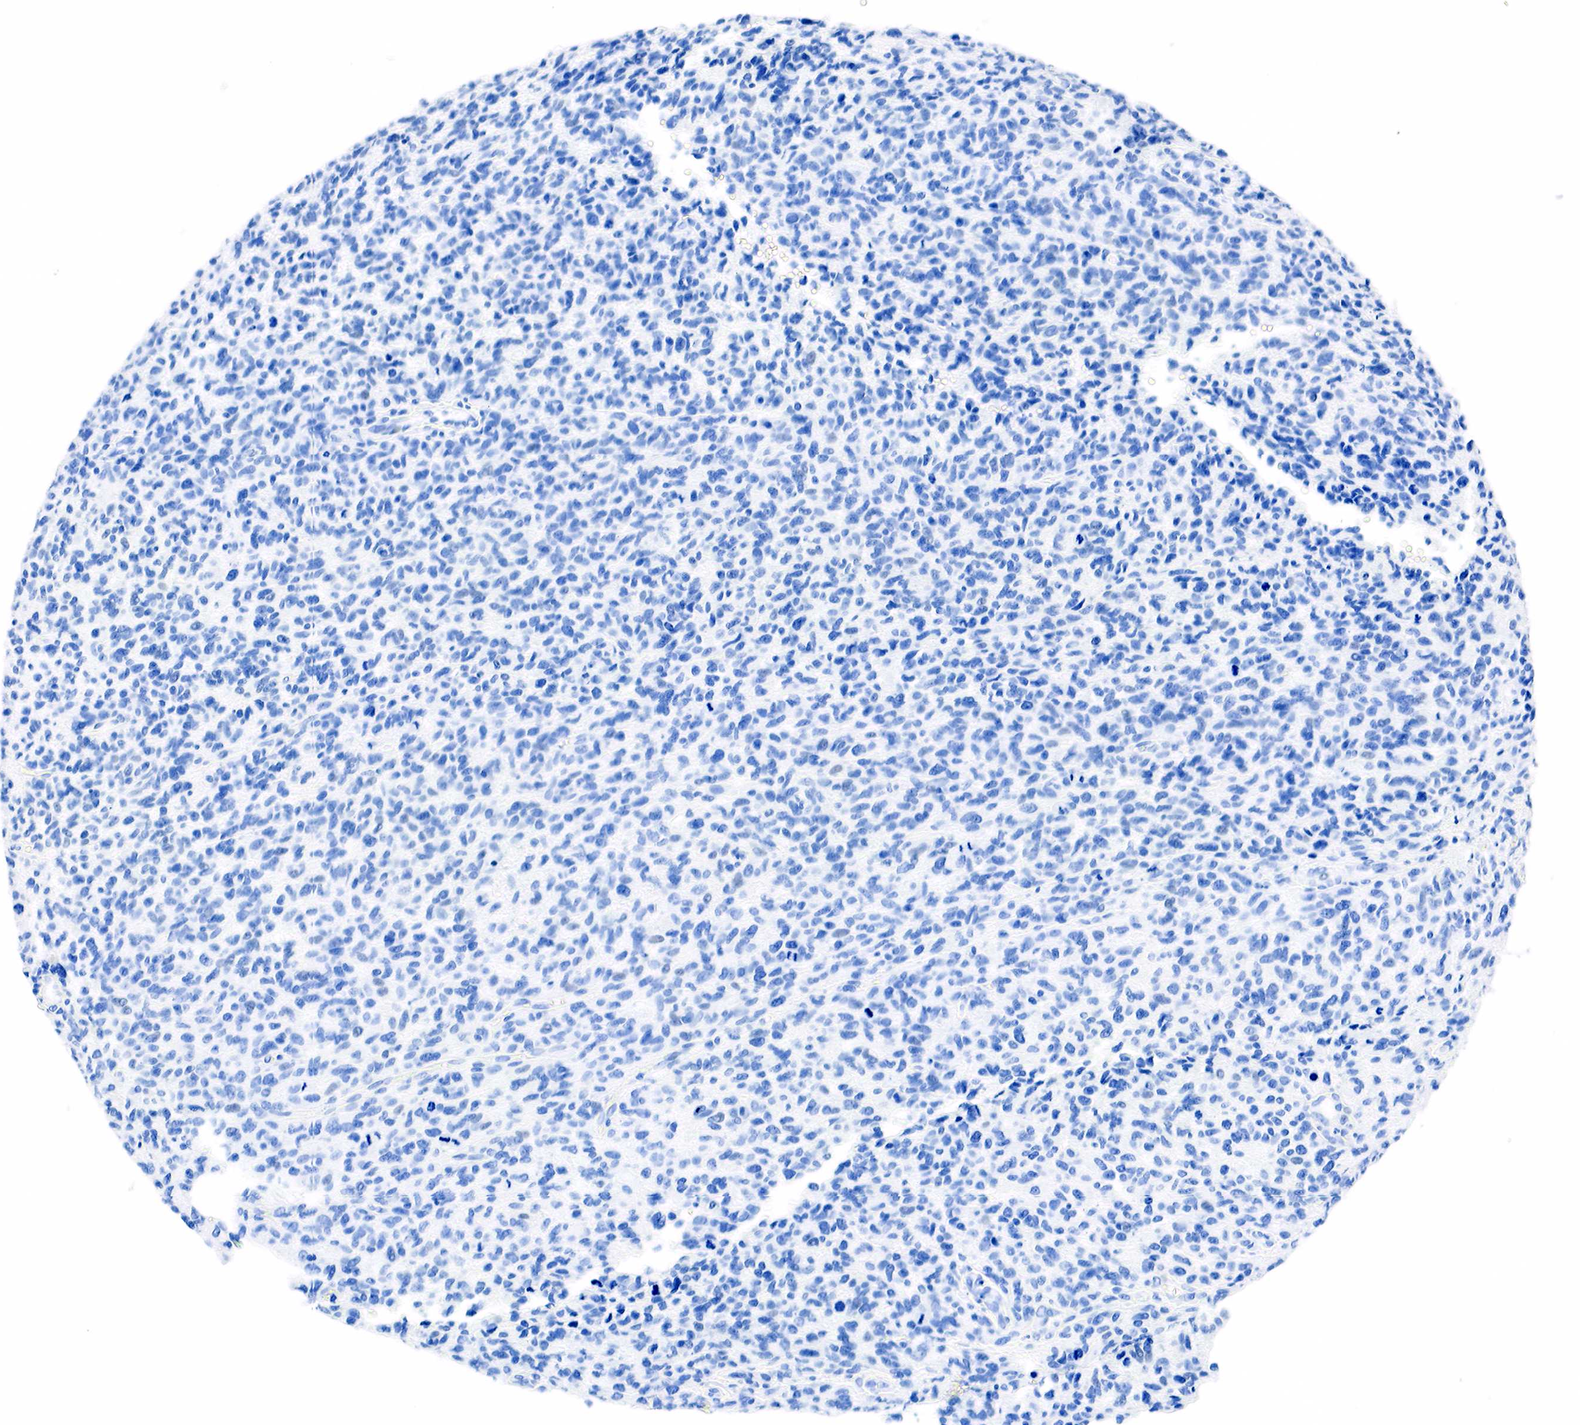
{"staining": {"intensity": "negative", "quantity": "none", "location": "none"}, "tissue": "glioma", "cell_type": "Tumor cells", "image_type": "cancer", "snomed": [{"axis": "morphology", "description": "Glioma, malignant, High grade"}, {"axis": "topography", "description": "Brain"}], "caption": "An immunohistochemistry (IHC) photomicrograph of malignant high-grade glioma is shown. There is no staining in tumor cells of malignant high-grade glioma.", "gene": "PTH", "patient": {"sex": "male", "age": 77}}